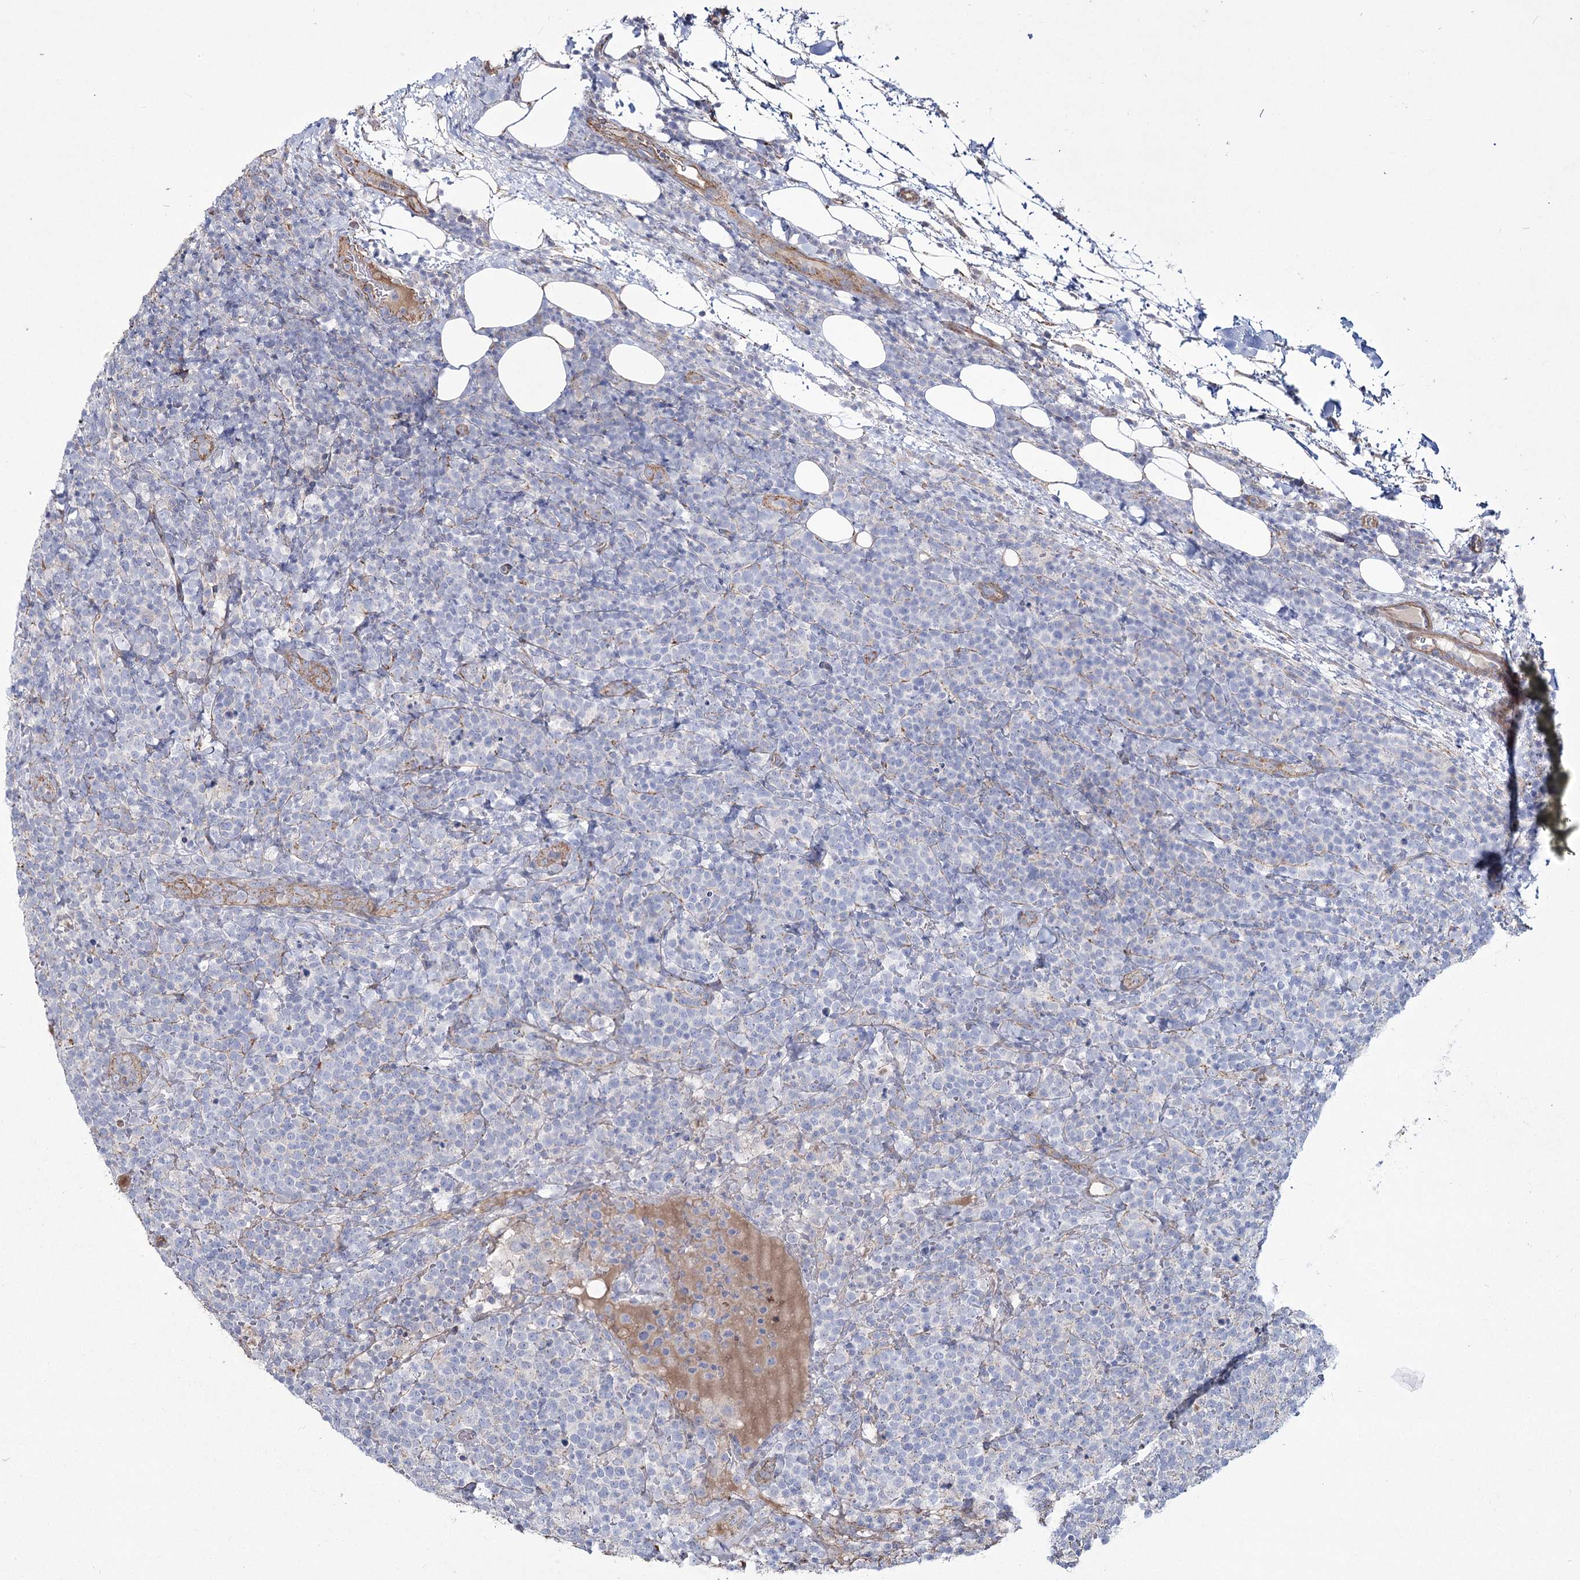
{"staining": {"intensity": "negative", "quantity": "none", "location": "none"}, "tissue": "lymphoma", "cell_type": "Tumor cells", "image_type": "cancer", "snomed": [{"axis": "morphology", "description": "Malignant lymphoma, non-Hodgkin's type, High grade"}, {"axis": "topography", "description": "Lymph node"}], "caption": "IHC of human malignant lymphoma, non-Hodgkin's type (high-grade) shows no positivity in tumor cells. (DAB (3,3'-diaminobenzidine) IHC, high magnification).", "gene": "ME3", "patient": {"sex": "male", "age": 61}}